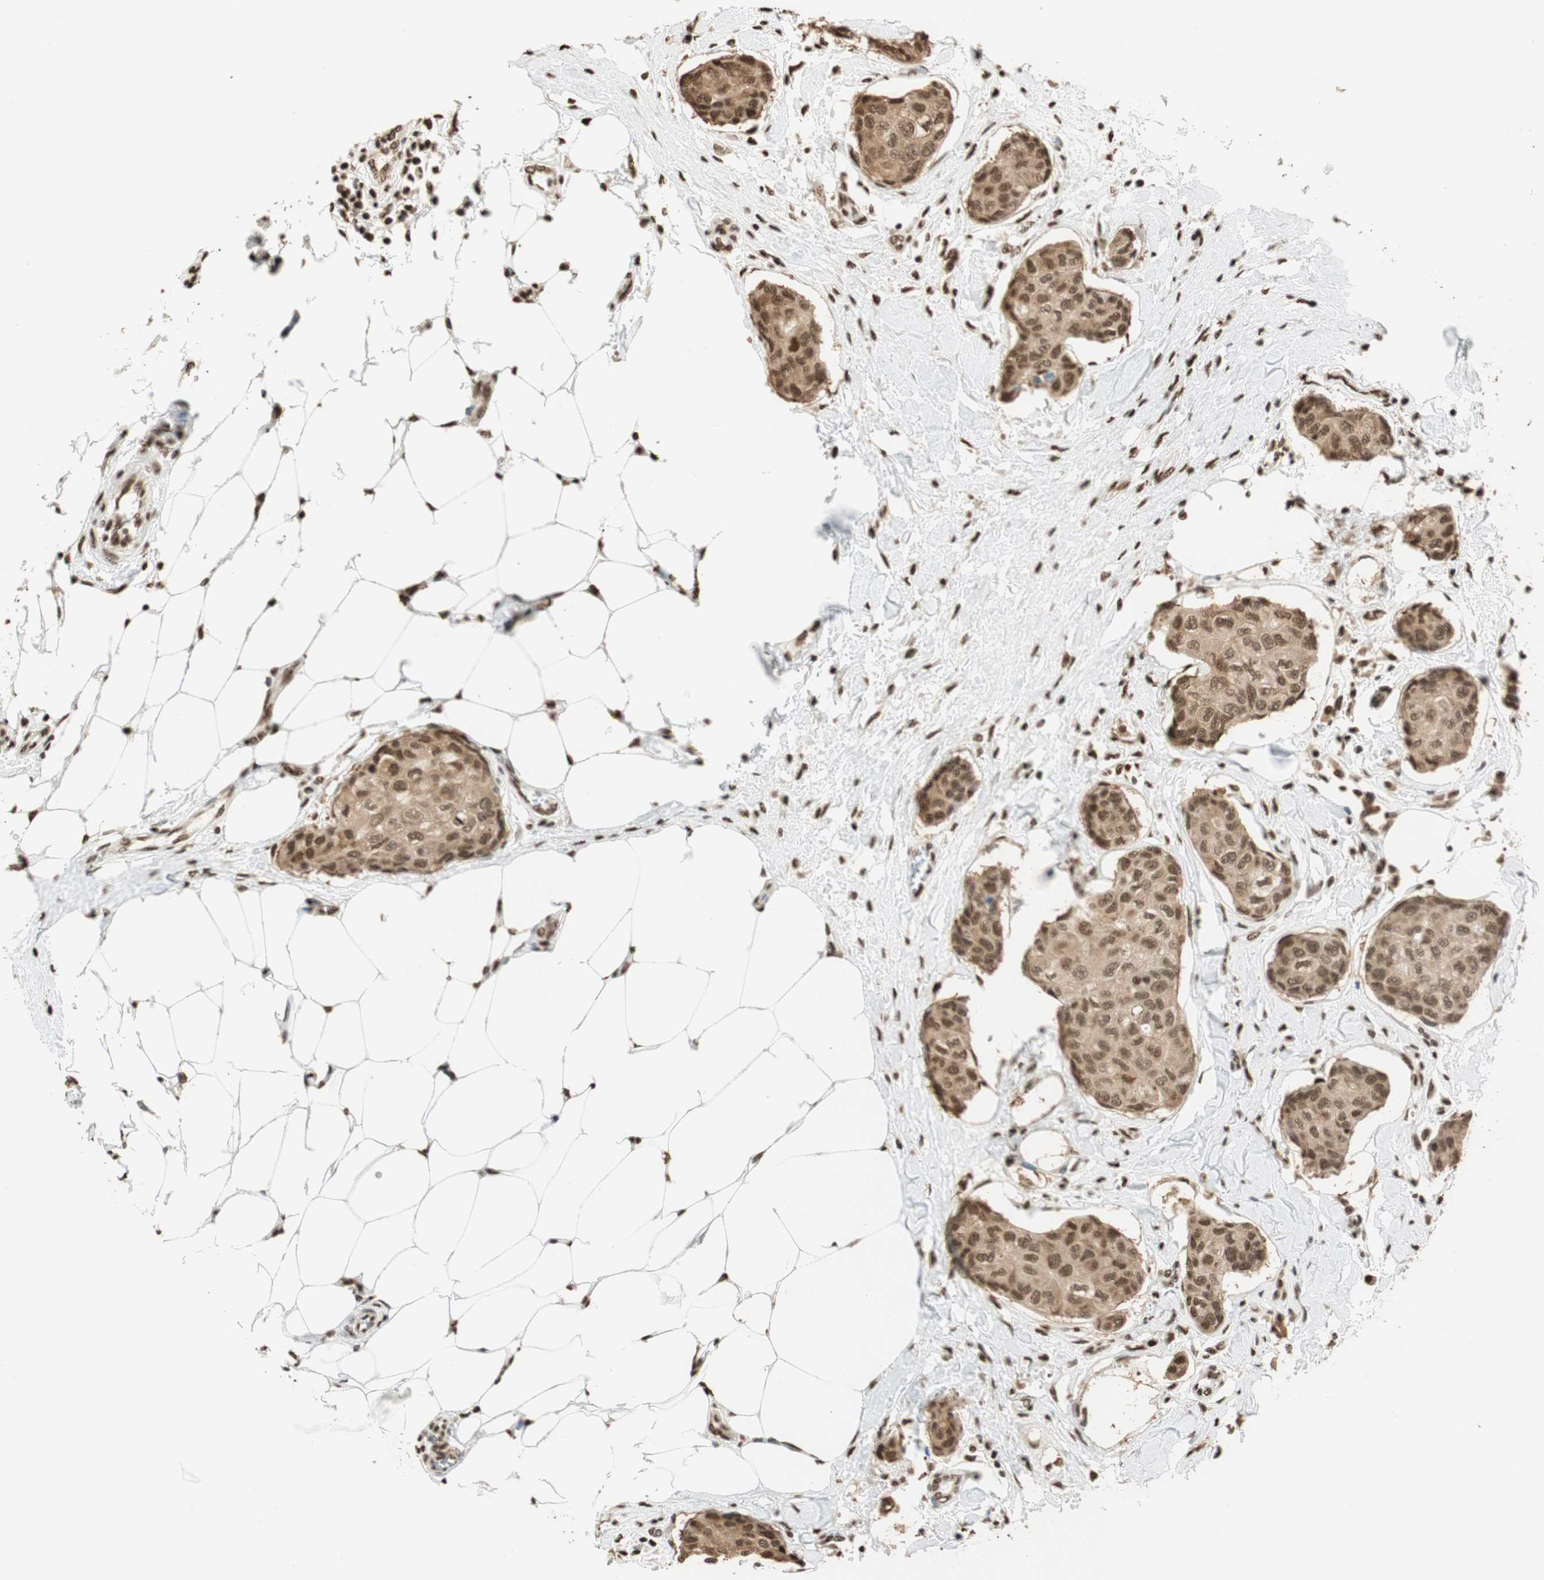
{"staining": {"intensity": "strong", "quantity": ">75%", "location": "cytoplasmic/membranous,nuclear"}, "tissue": "breast cancer", "cell_type": "Tumor cells", "image_type": "cancer", "snomed": [{"axis": "morphology", "description": "Duct carcinoma"}, {"axis": "topography", "description": "Breast"}], "caption": "Human infiltrating ductal carcinoma (breast) stained for a protein (brown) displays strong cytoplasmic/membranous and nuclear positive positivity in approximately >75% of tumor cells.", "gene": "FANCG", "patient": {"sex": "female", "age": 80}}